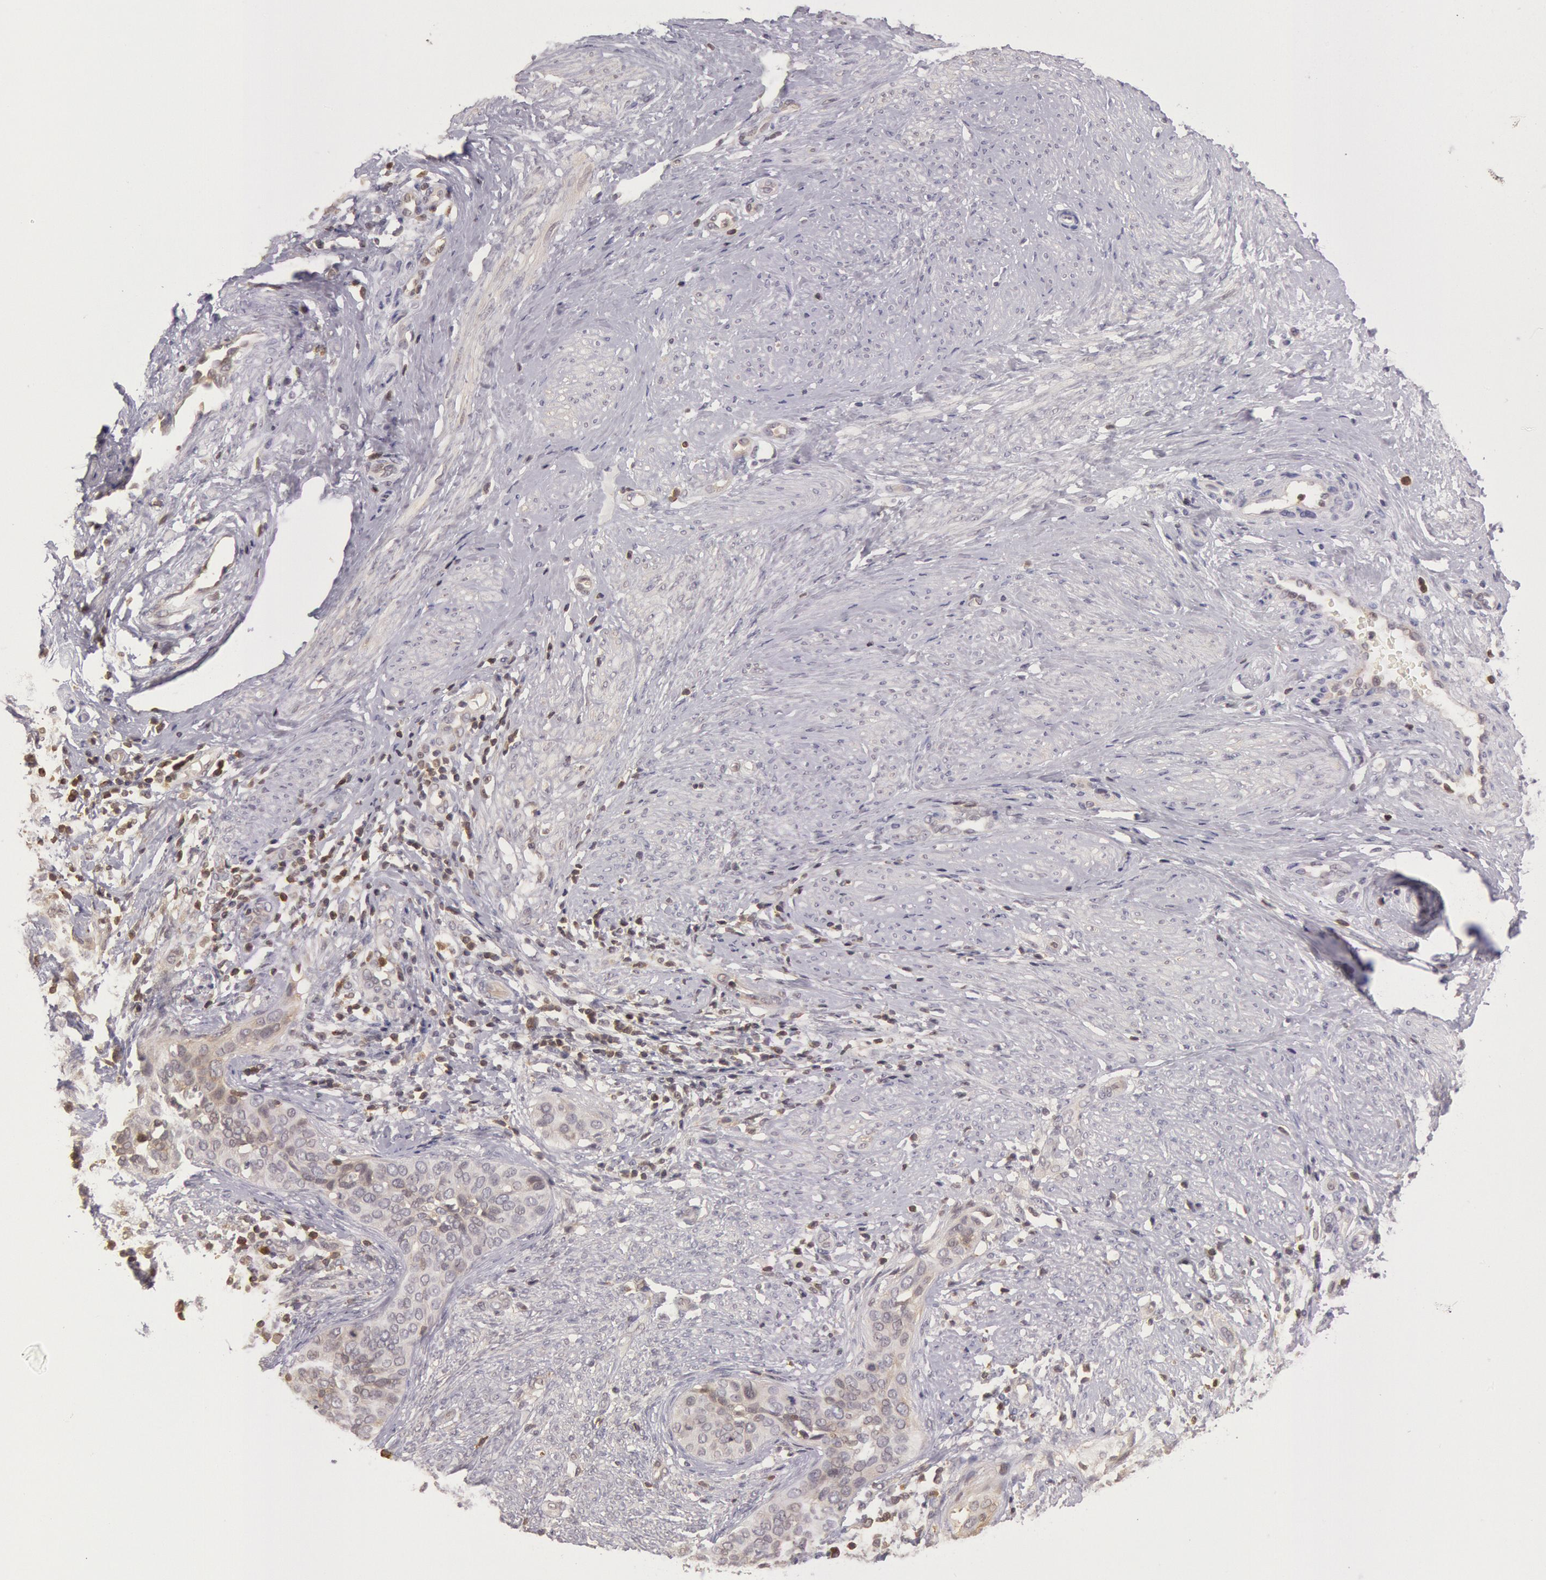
{"staining": {"intensity": "weak", "quantity": "25%-75%", "location": "cytoplasmic/membranous"}, "tissue": "cervical cancer", "cell_type": "Tumor cells", "image_type": "cancer", "snomed": [{"axis": "morphology", "description": "Squamous cell carcinoma, NOS"}, {"axis": "topography", "description": "Cervix"}], "caption": "Immunohistochemical staining of cervical cancer (squamous cell carcinoma) reveals low levels of weak cytoplasmic/membranous protein staining in approximately 25%-75% of tumor cells. The protein is shown in brown color, while the nuclei are stained blue.", "gene": "HIF1A", "patient": {"sex": "female", "age": 31}}